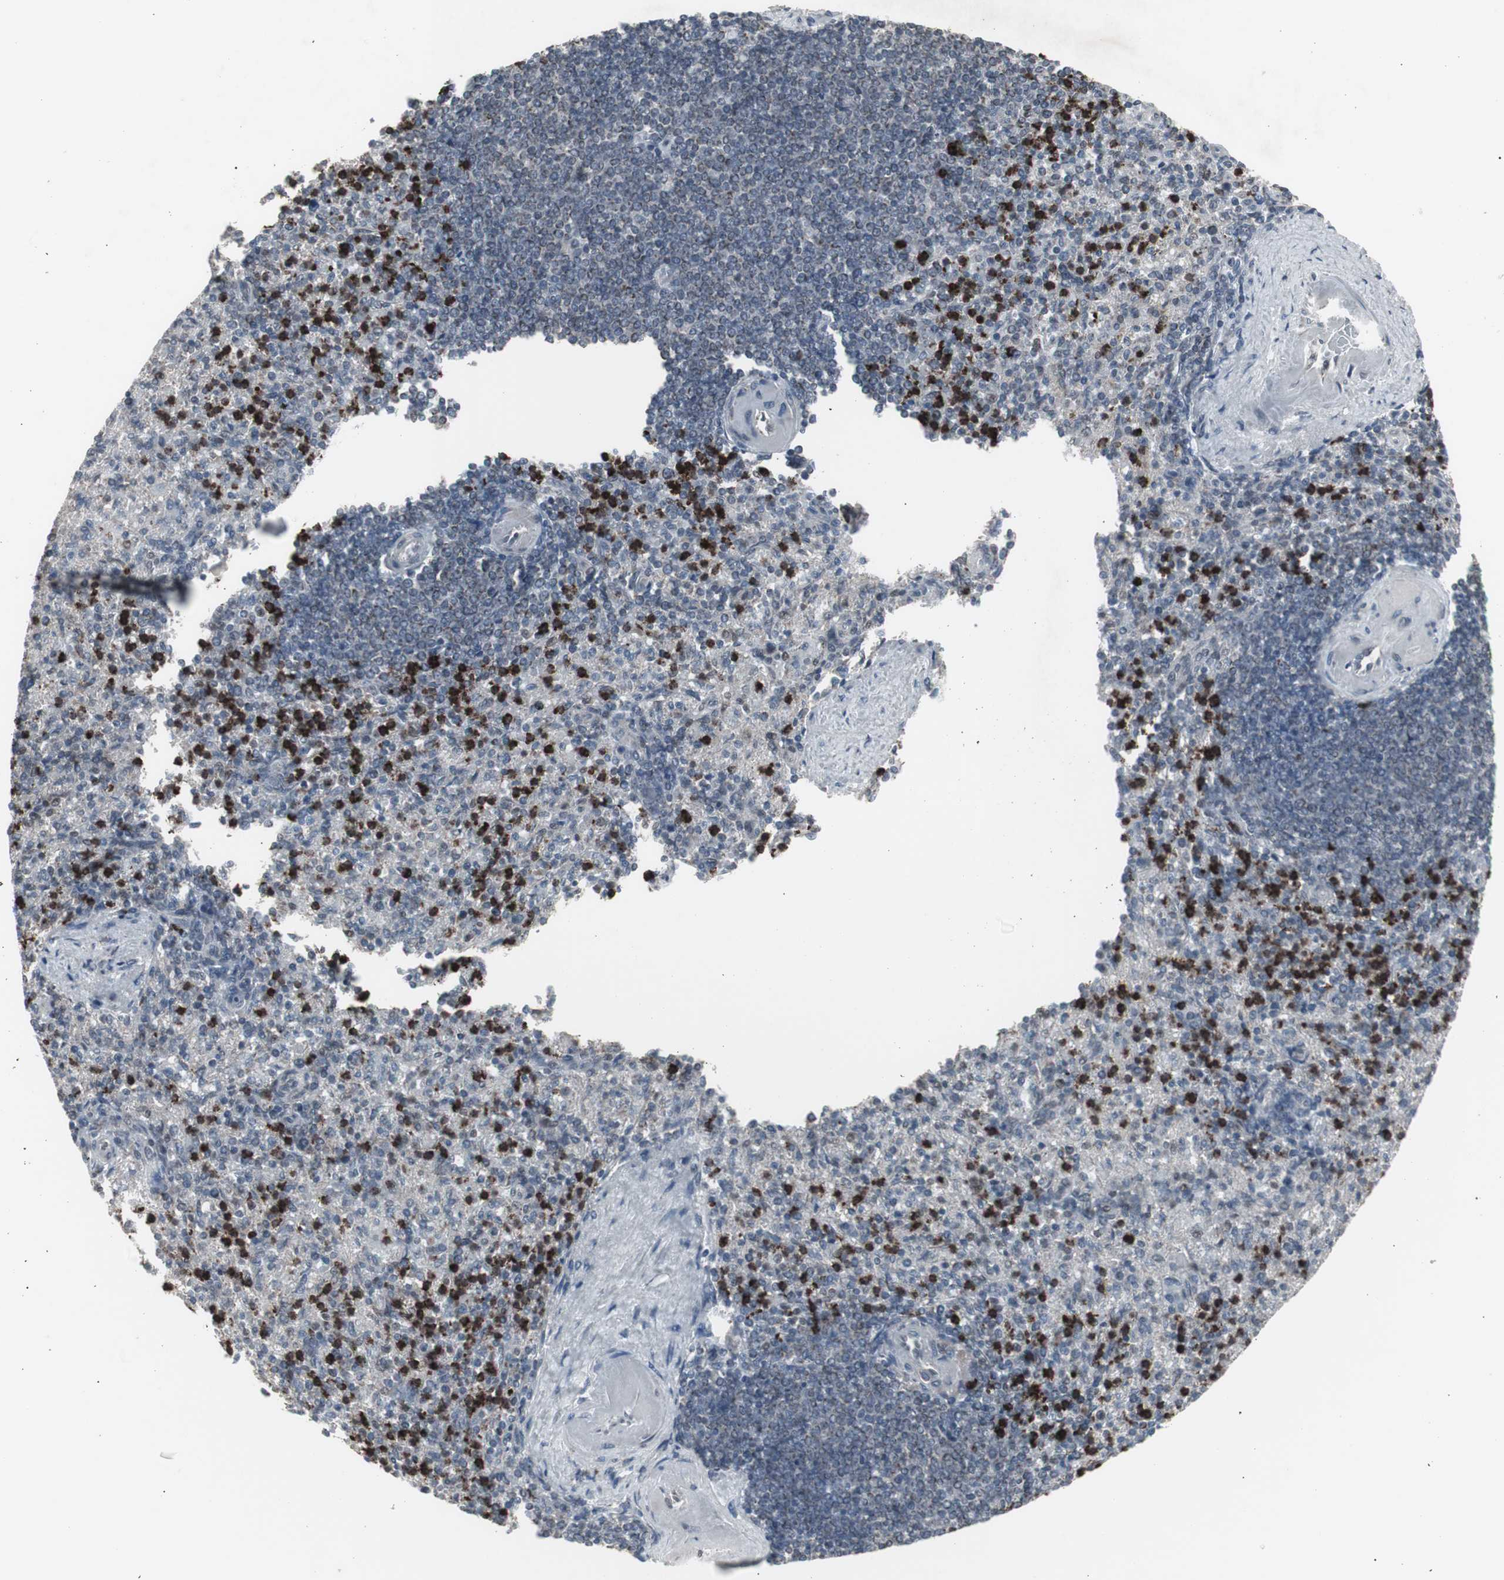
{"staining": {"intensity": "strong", "quantity": "25%-75%", "location": "nuclear"}, "tissue": "spleen", "cell_type": "Cells in red pulp", "image_type": "normal", "snomed": [{"axis": "morphology", "description": "Normal tissue, NOS"}, {"axis": "topography", "description": "Spleen"}], "caption": "A brown stain highlights strong nuclear staining of a protein in cells in red pulp of normal human spleen. The protein of interest is stained brown, and the nuclei are stained in blue (DAB (3,3'-diaminobenzidine) IHC with brightfield microscopy, high magnification).", "gene": "RXRA", "patient": {"sex": "female", "age": 74}}